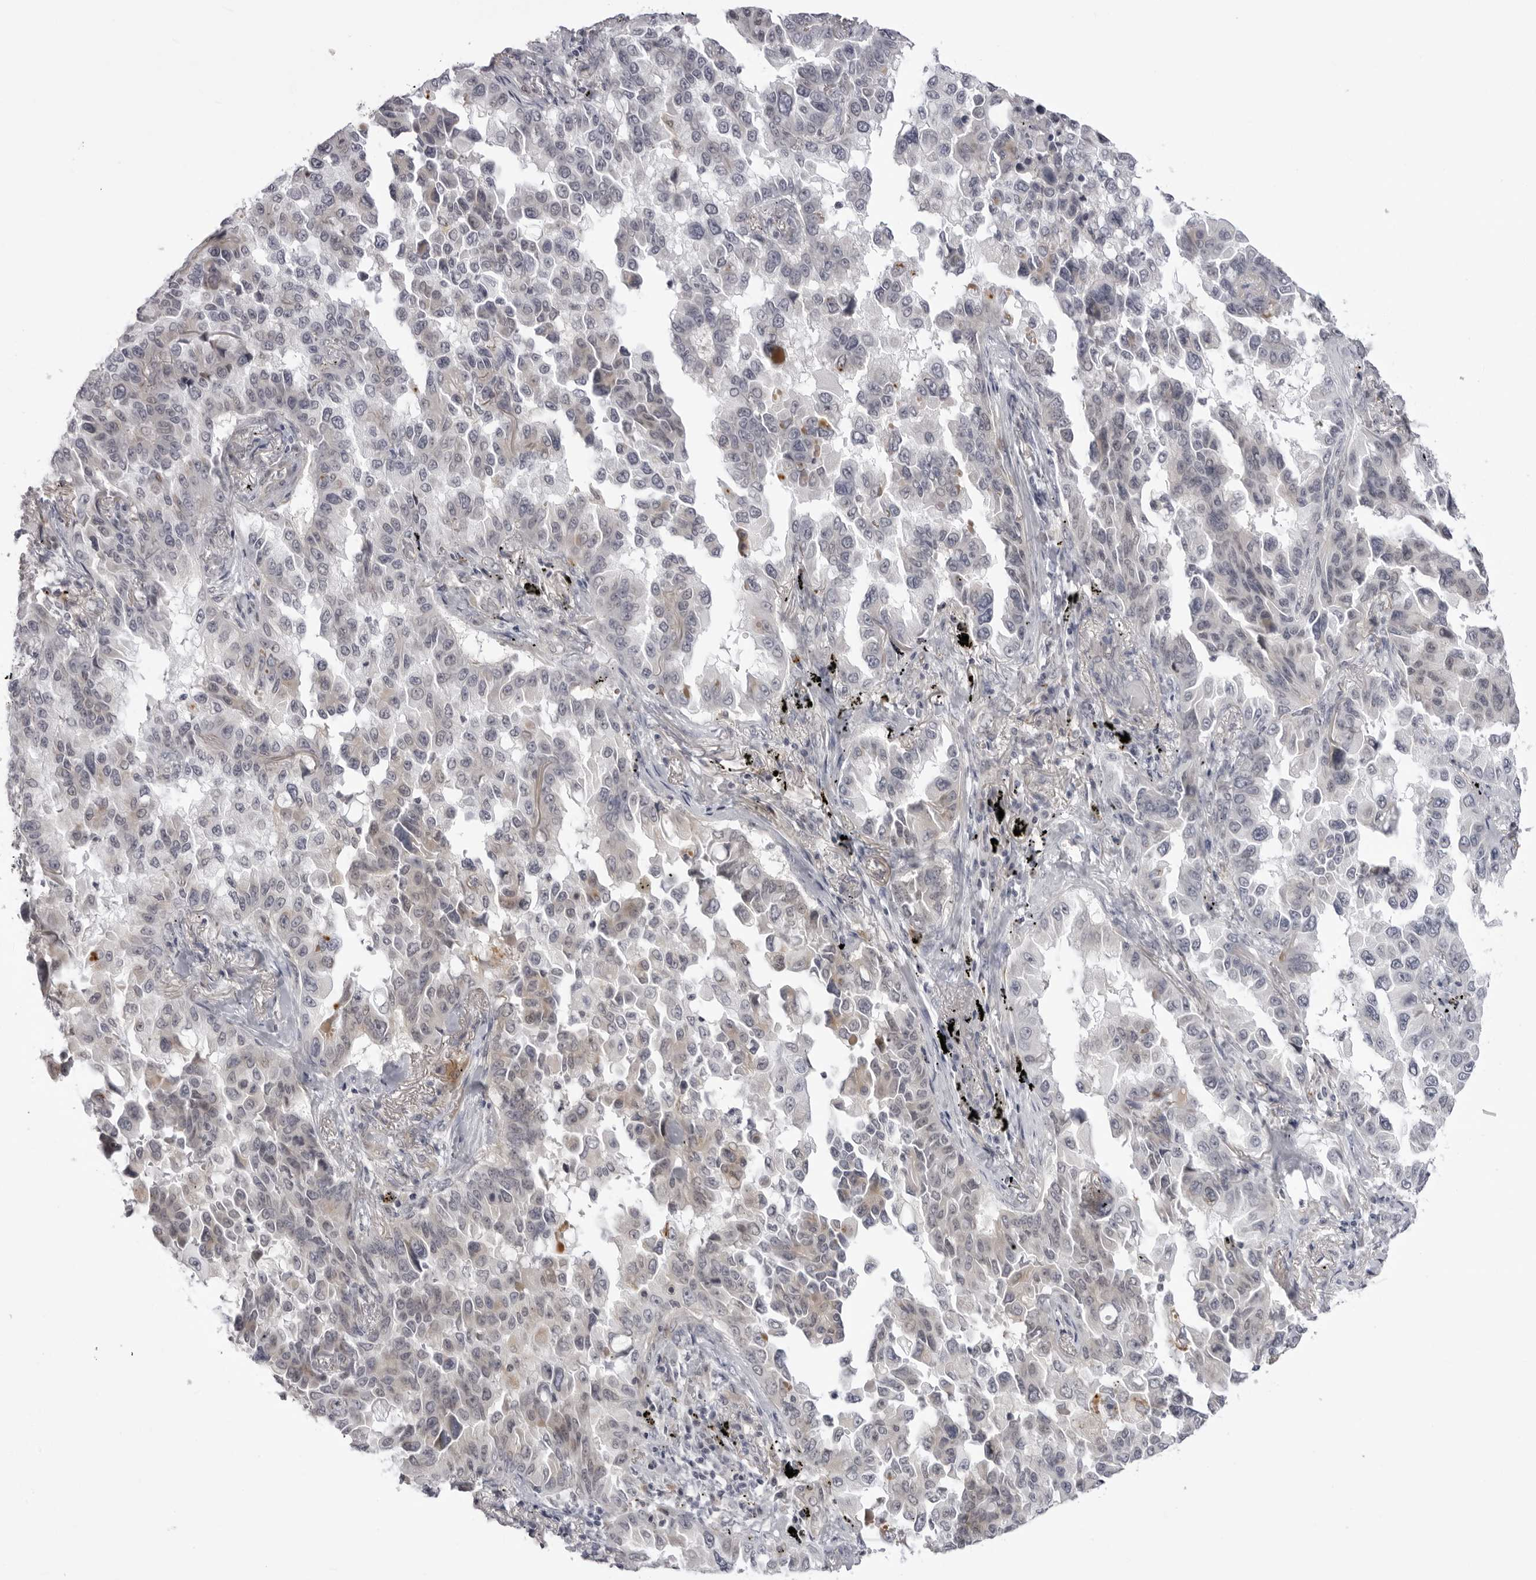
{"staining": {"intensity": "moderate", "quantity": "<25%", "location": "cytoplasmic/membranous"}, "tissue": "lung cancer", "cell_type": "Tumor cells", "image_type": "cancer", "snomed": [{"axis": "morphology", "description": "Adenocarcinoma, NOS"}, {"axis": "topography", "description": "Lung"}], "caption": "The micrograph demonstrates staining of lung cancer (adenocarcinoma), revealing moderate cytoplasmic/membranous protein staining (brown color) within tumor cells. Using DAB (3,3'-diaminobenzidine) (brown) and hematoxylin (blue) stains, captured at high magnification using brightfield microscopy.", "gene": "SUGCT", "patient": {"sex": "female", "age": 67}}